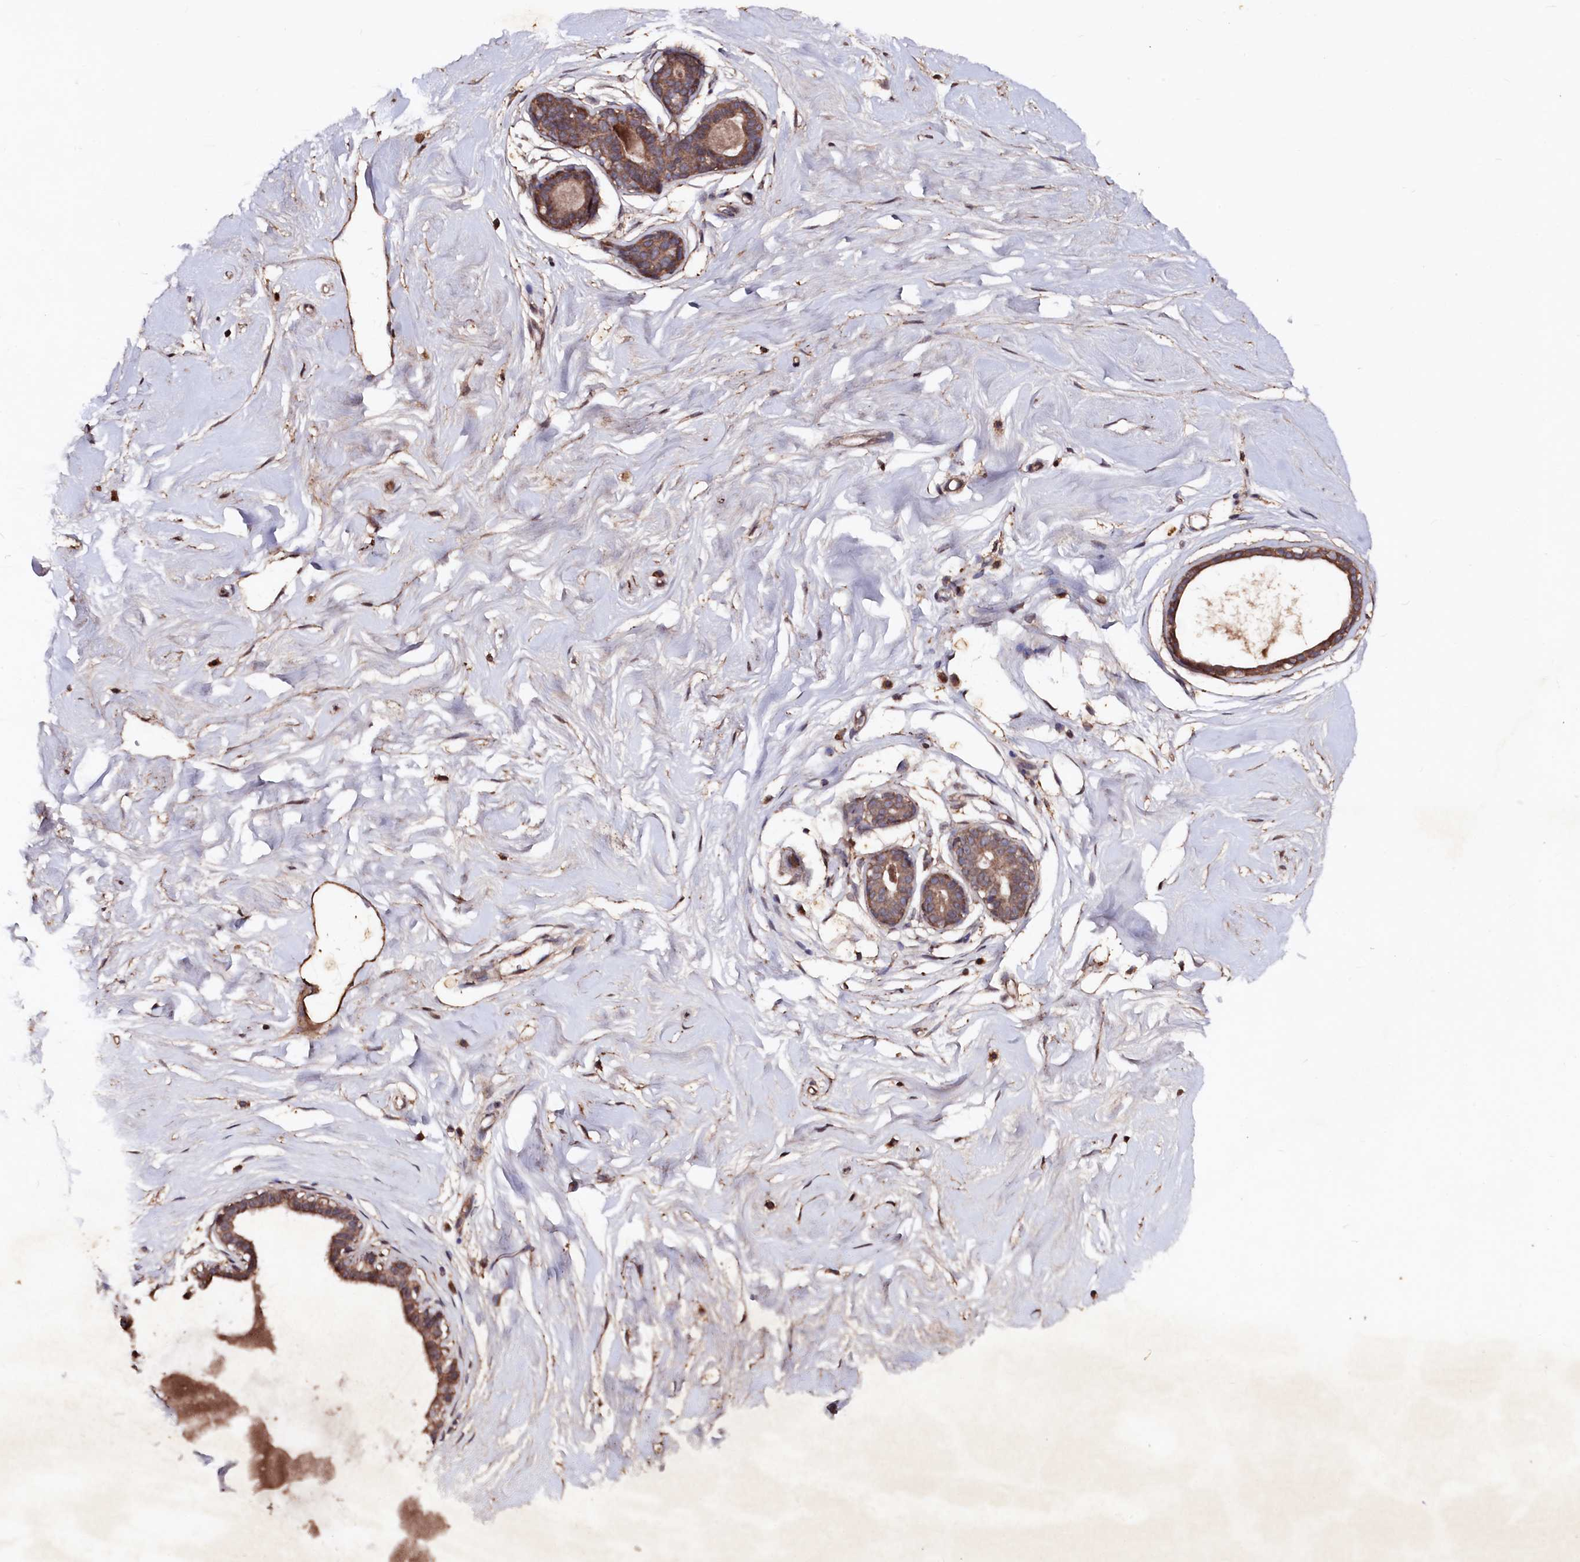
{"staining": {"intensity": "weak", "quantity": "25%-75%", "location": "cytoplasmic/membranous"}, "tissue": "breast", "cell_type": "Adipocytes", "image_type": "normal", "snomed": [{"axis": "morphology", "description": "Normal tissue, NOS"}, {"axis": "morphology", "description": "Adenoma, NOS"}, {"axis": "topography", "description": "Breast"}], "caption": "Protein staining of benign breast displays weak cytoplasmic/membranous positivity in approximately 25%-75% of adipocytes.", "gene": "MYO1H", "patient": {"sex": "female", "age": 23}}